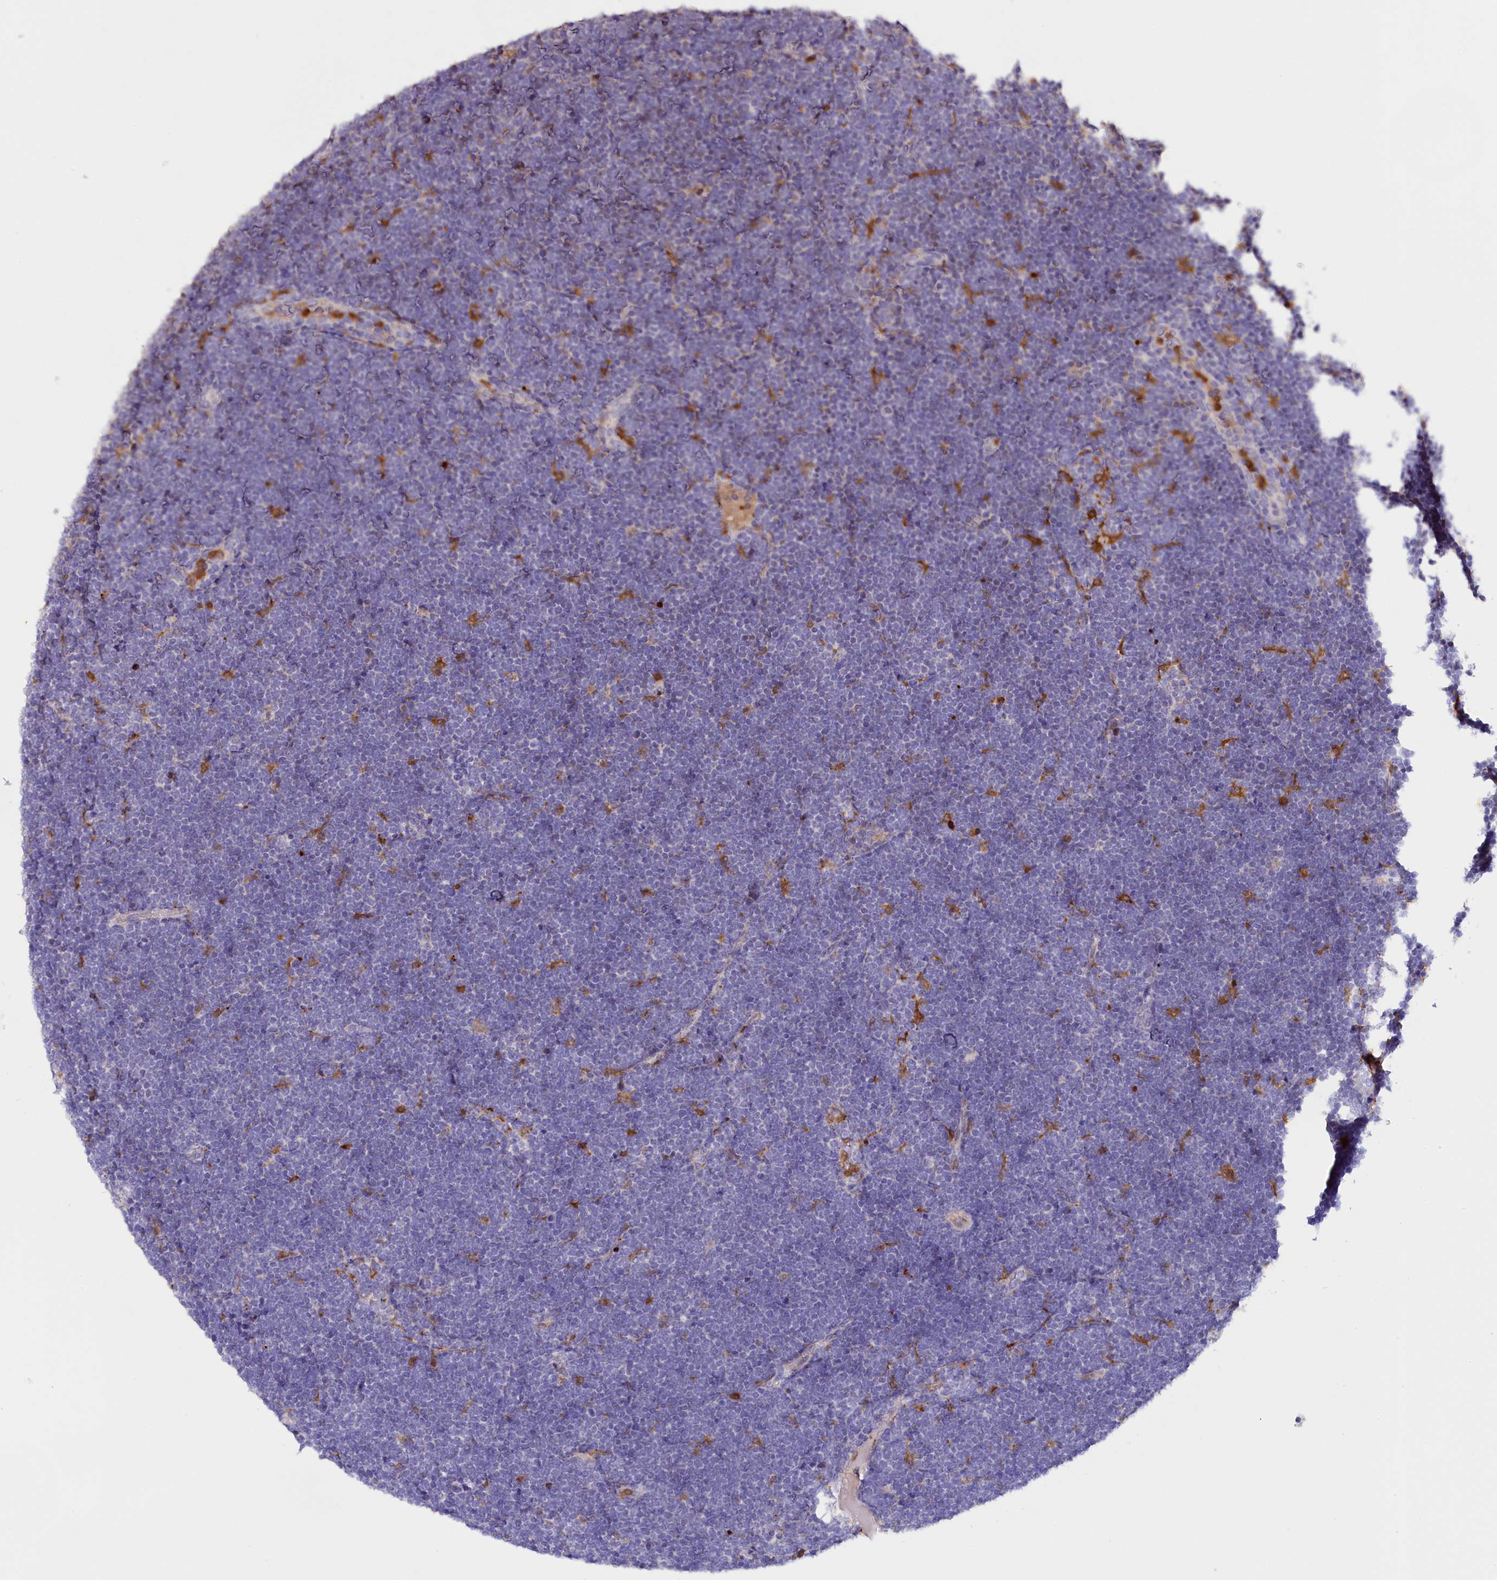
{"staining": {"intensity": "negative", "quantity": "none", "location": "none"}, "tissue": "lymphoma", "cell_type": "Tumor cells", "image_type": "cancer", "snomed": [{"axis": "morphology", "description": "Malignant lymphoma, non-Hodgkin's type, High grade"}, {"axis": "topography", "description": "Lymph node"}], "caption": "This micrograph is of lymphoma stained with immunohistochemistry (IHC) to label a protein in brown with the nuclei are counter-stained blue. There is no positivity in tumor cells.", "gene": "FAM149B1", "patient": {"sex": "male", "age": 13}}